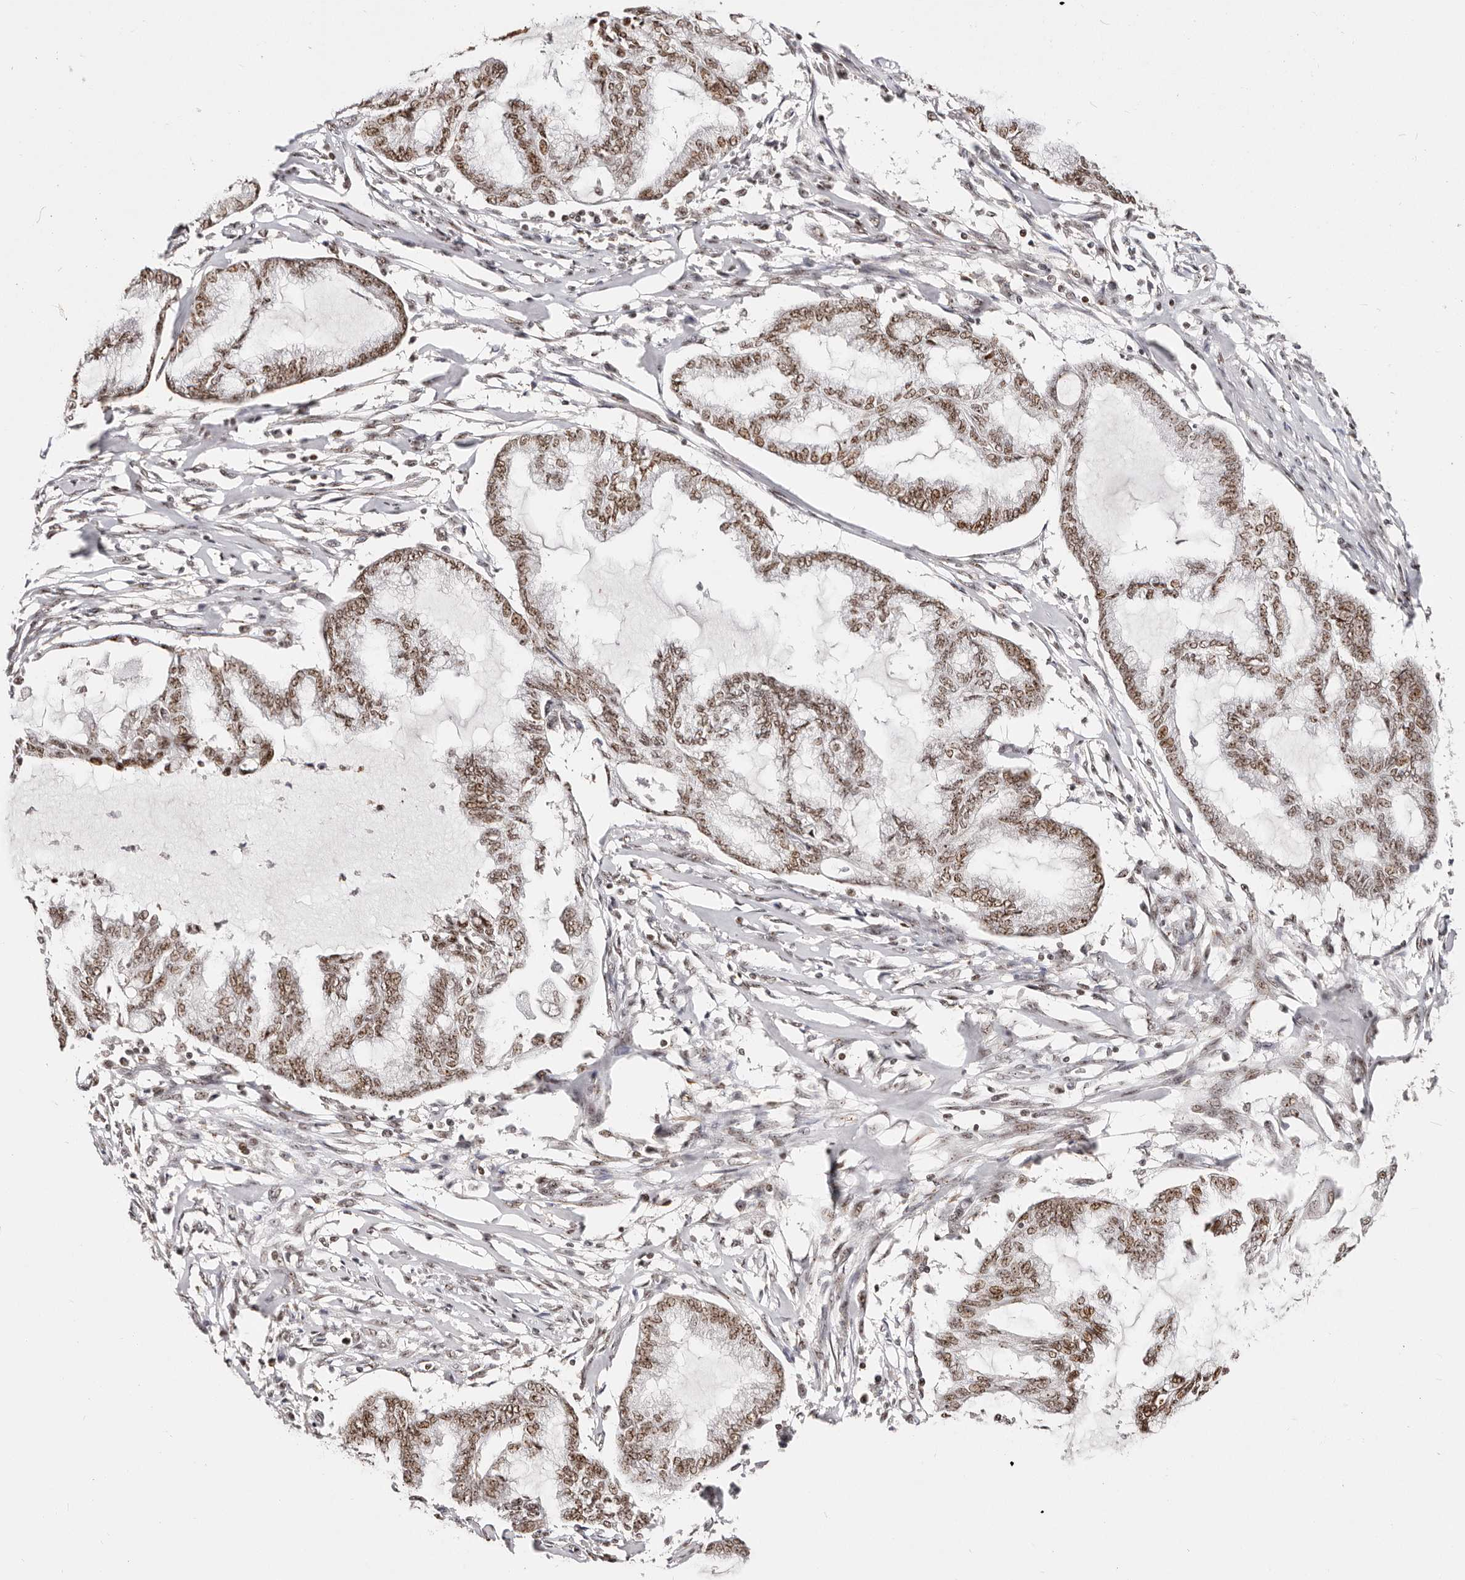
{"staining": {"intensity": "moderate", "quantity": ">75%", "location": "nuclear"}, "tissue": "endometrial cancer", "cell_type": "Tumor cells", "image_type": "cancer", "snomed": [{"axis": "morphology", "description": "Adenocarcinoma, NOS"}, {"axis": "topography", "description": "Endometrium"}], "caption": "Approximately >75% of tumor cells in endometrial cancer display moderate nuclear protein positivity as visualized by brown immunohistochemical staining.", "gene": "IQGAP3", "patient": {"sex": "female", "age": 86}}